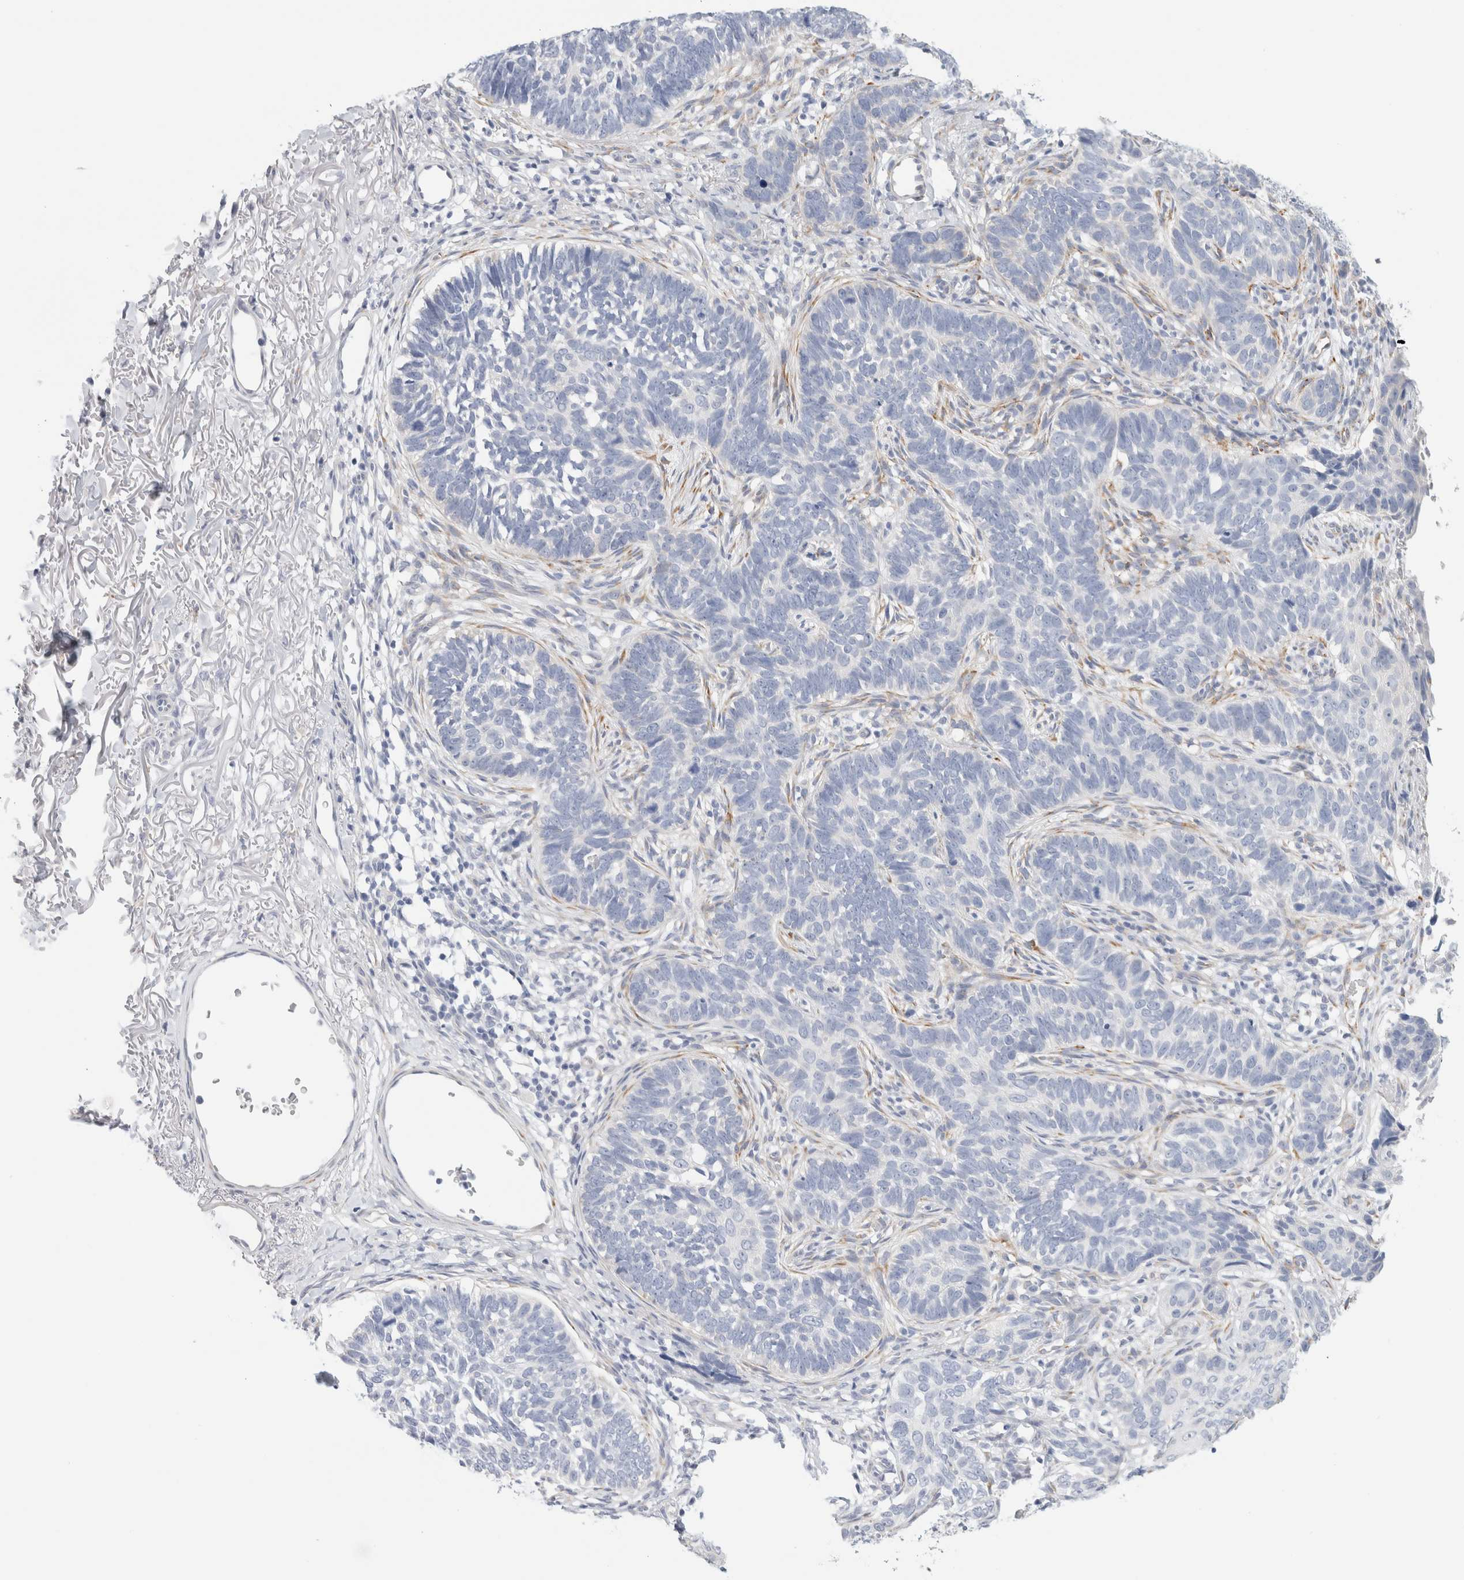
{"staining": {"intensity": "negative", "quantity": "none", "location": "none"}, "tissue": "skin cancer", "cell_type": "Tumor cells", "image_type": "cancer", "snomed": [{"axis": "morphology", "description": "Normal tissue, NOS"}, {"axis": "morphology", "description": "Basal cell carcinoma"}, {"axis": "topography", "description": "Skin"}], "caption": "The immunohistochemistry (IHC) photomicrograph has no significant expression in tumor cells of skin basal cell carcinoma tissue.", "gene": "RTN4", "patient": {"sex": "male", "age": 77}}